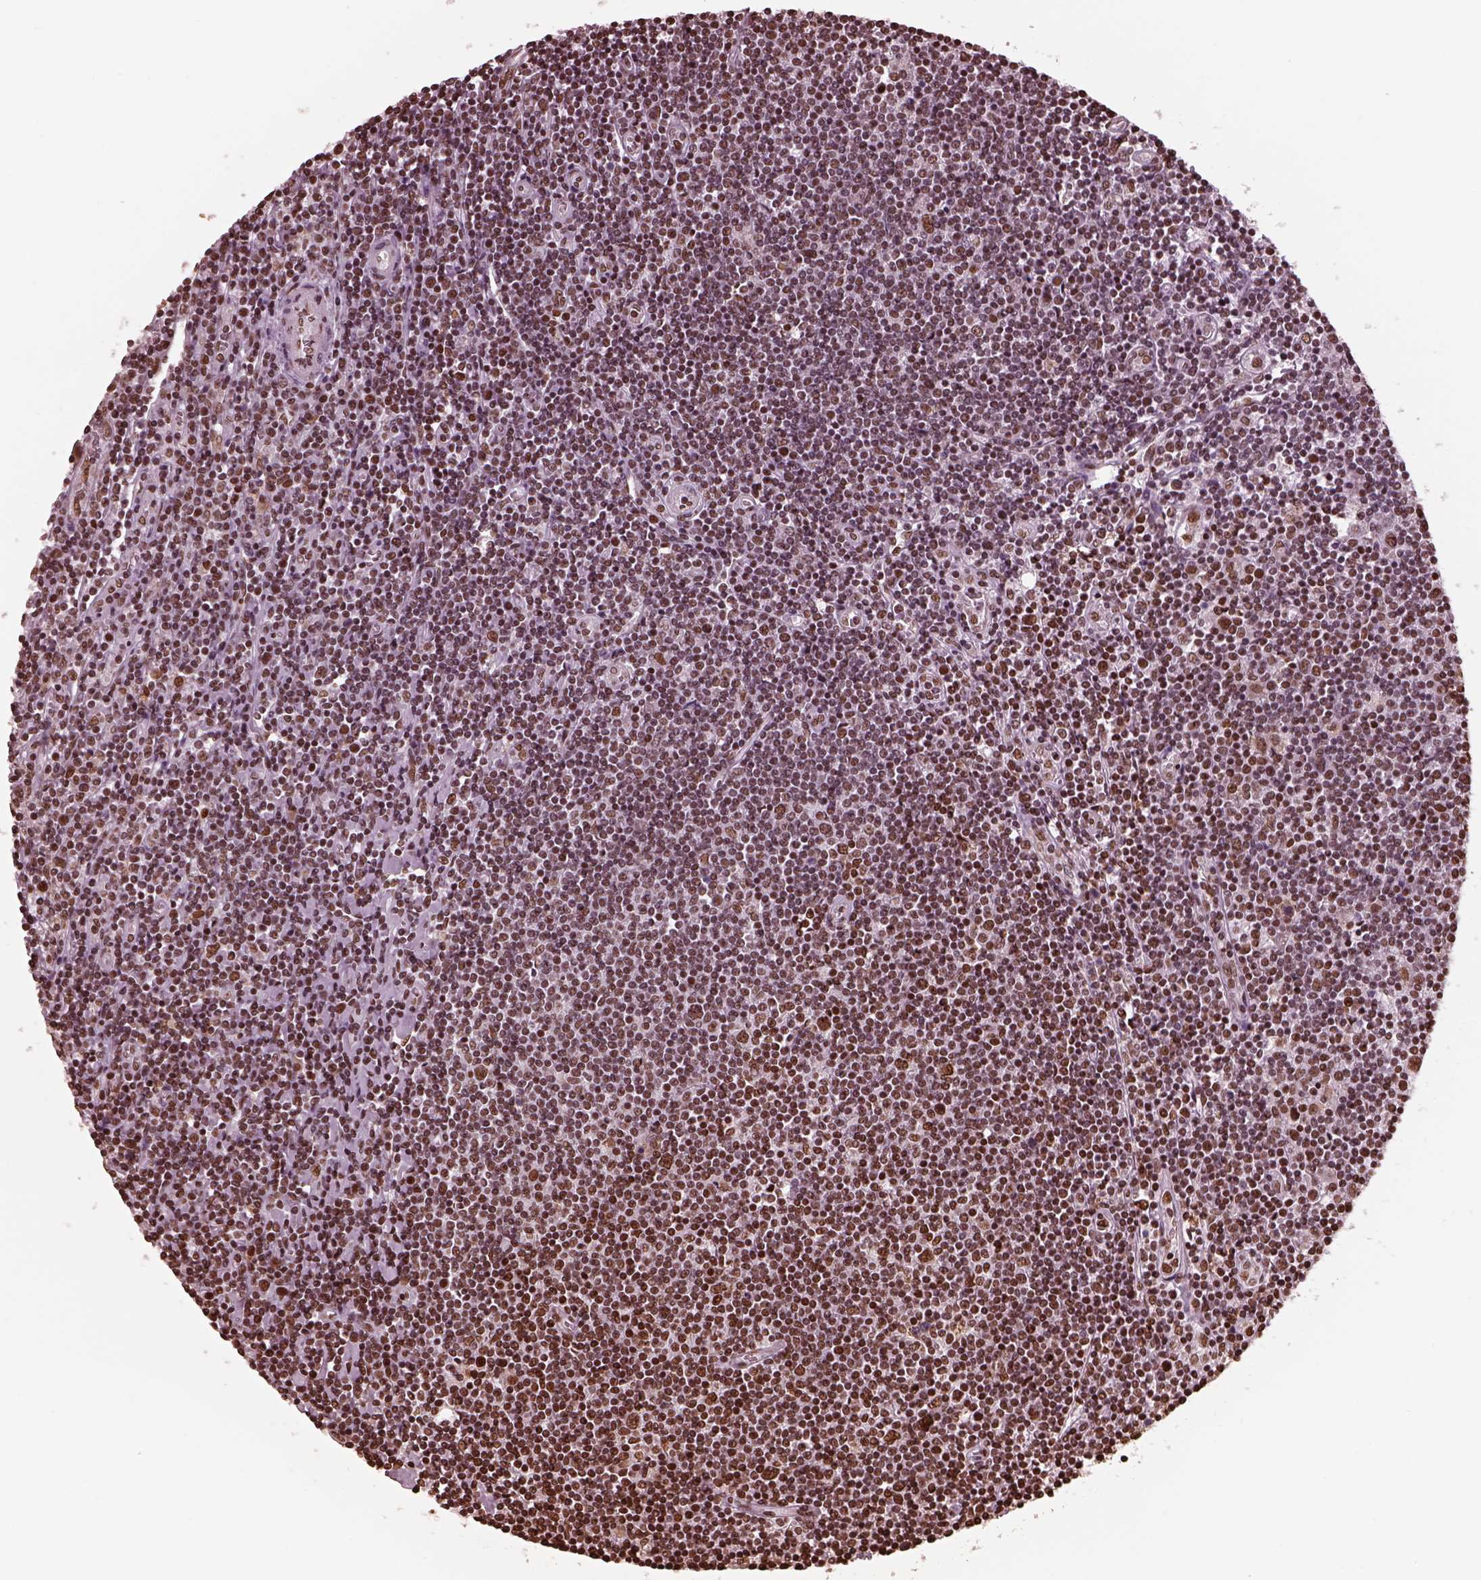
{"staining": {"intensity": "moderate", "quantity": "25%-75%", "location": "nuclear"}, "tissue": "lymphoma", "cell_type": "Tumor cells", "image_type": "cancer", "snomed": [{"axis": "morphology", "description": "Hodgkin's disease, NOS"}, {"axis": "topography", "description": "Lymph node"}], "caption": "Moderate nuclear expression is present in about 25%-75% of tumor cells in Hodgkin's disease.", "gene": "NSD1", "patient": {"sex": "male", "age": 40}}